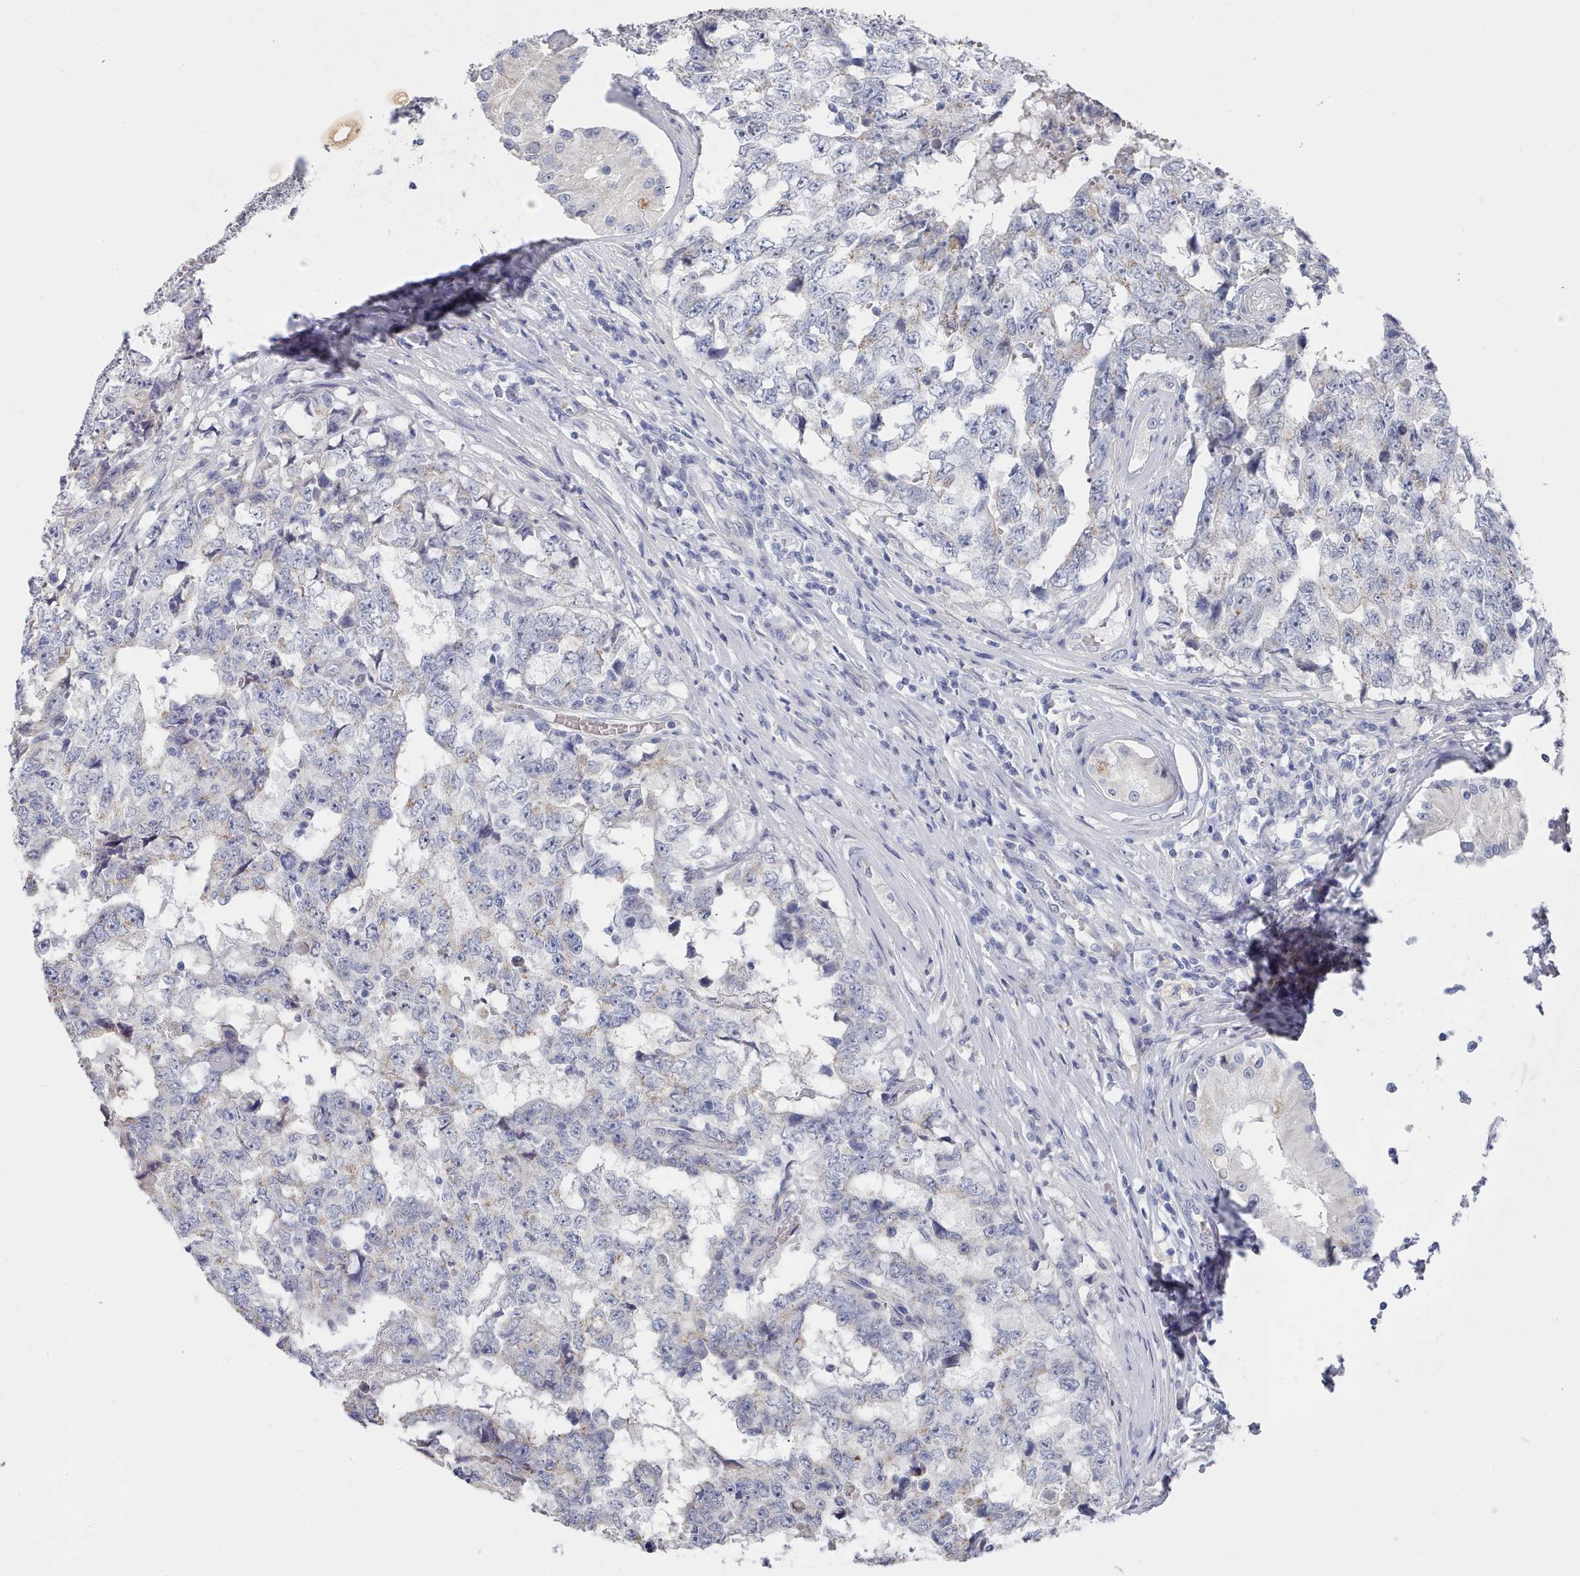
{"staining": {"intensity": "negative", "quantity": "none", "location": "none"}, "tissue": "testis cancer", "cell_type": "Tumor cells", "image_type": "cancer", "snomed": [{"axis": "morphology", "description": "Carcinoma, Embryonal, NOS"}, {"axis": "topography", "description": "Testis"}], "caption": "The micrograph displays no significant positivity in tumor cells of testis cancer. (Stains: DAB (3,3'-diaminobenzidine) immunohistochemistry (IHC) with hematoxylin counter stain, Microscopy: brightfield microscopy at high magnification).", "gene": "ACAD11", "patient": {"sex": "male", "age": 25}}